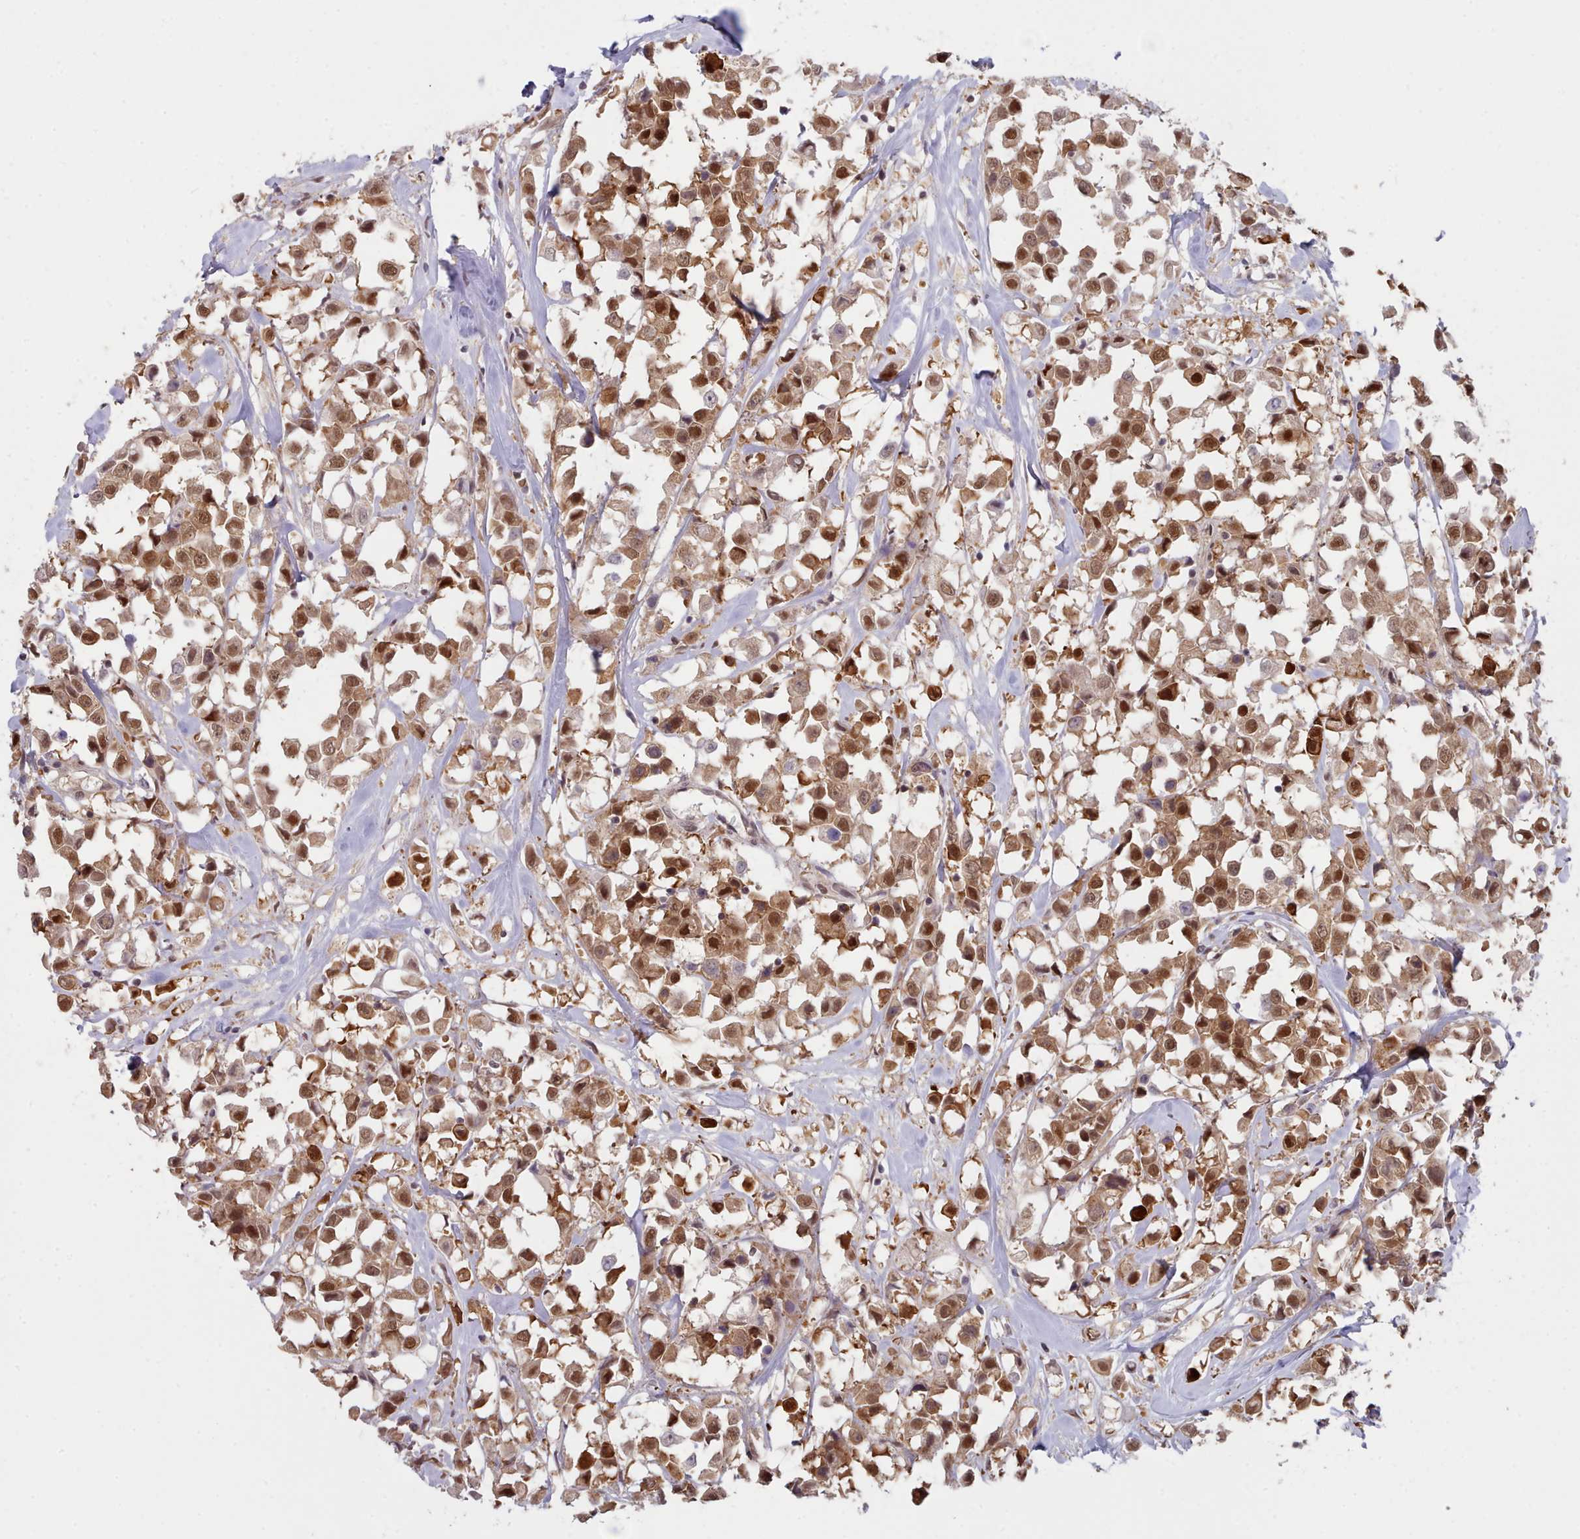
{"staining": {"intensity": "strong", "quantity": ">75%", "location": "nuclear"}, "tissue": "breast cancer", "cell_type": "Tumor cells", "image_type": "cancer", "snomed": [{"axis": "morphology", "description": "Duct carcinoma"}, {"axis": "topography", "description": "Breast"}], "caption": "A high amount of strong nuclear expression is seen in approximately >75% of tumor cells in intraductal carcinoma (breast) tissue. Nuclei are stained in blue.", "gene": "CES3", "patient": {"sex": "female", "age": 61}}